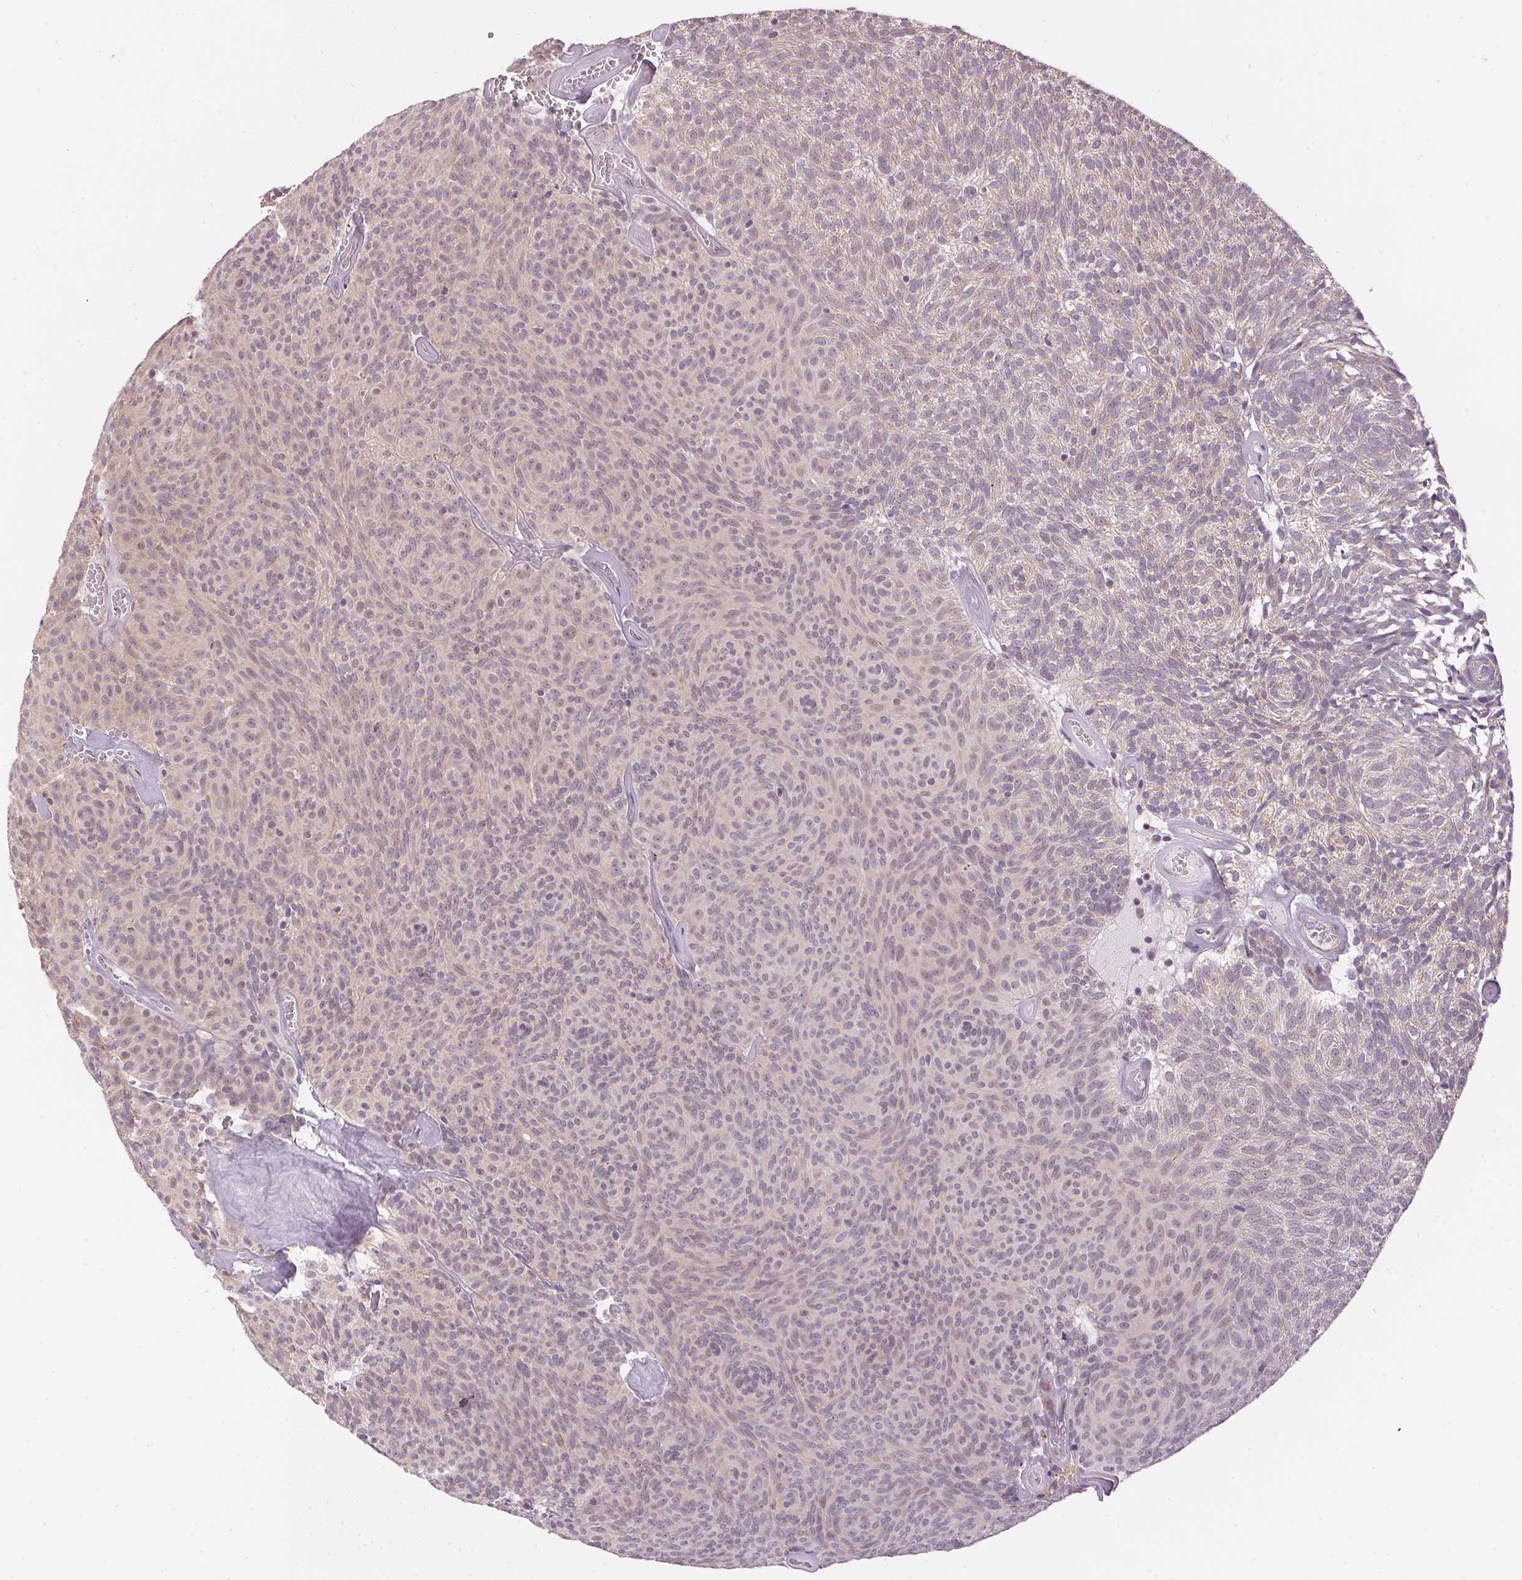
{"staining": {"intensity": "weak", "quantity": "<25%", "location": "cytoplasmic/membranous"}, "tissue": "urothelial cancer", "cell_type": "Tumor cells", "image_type": "cancer", "snomed": [{"axis": "morphology", "description": "Urothelial carcinoma, Low grade"}, {"axis": "topography", "description": "Urinary bladder"}], "caption": "Immunohistochemical staining of low-grade urothelial carcinoma shows no significant expression in tumor cells.", "gene": "SC5D", "patient": {"sex": "male", "age": 77}}